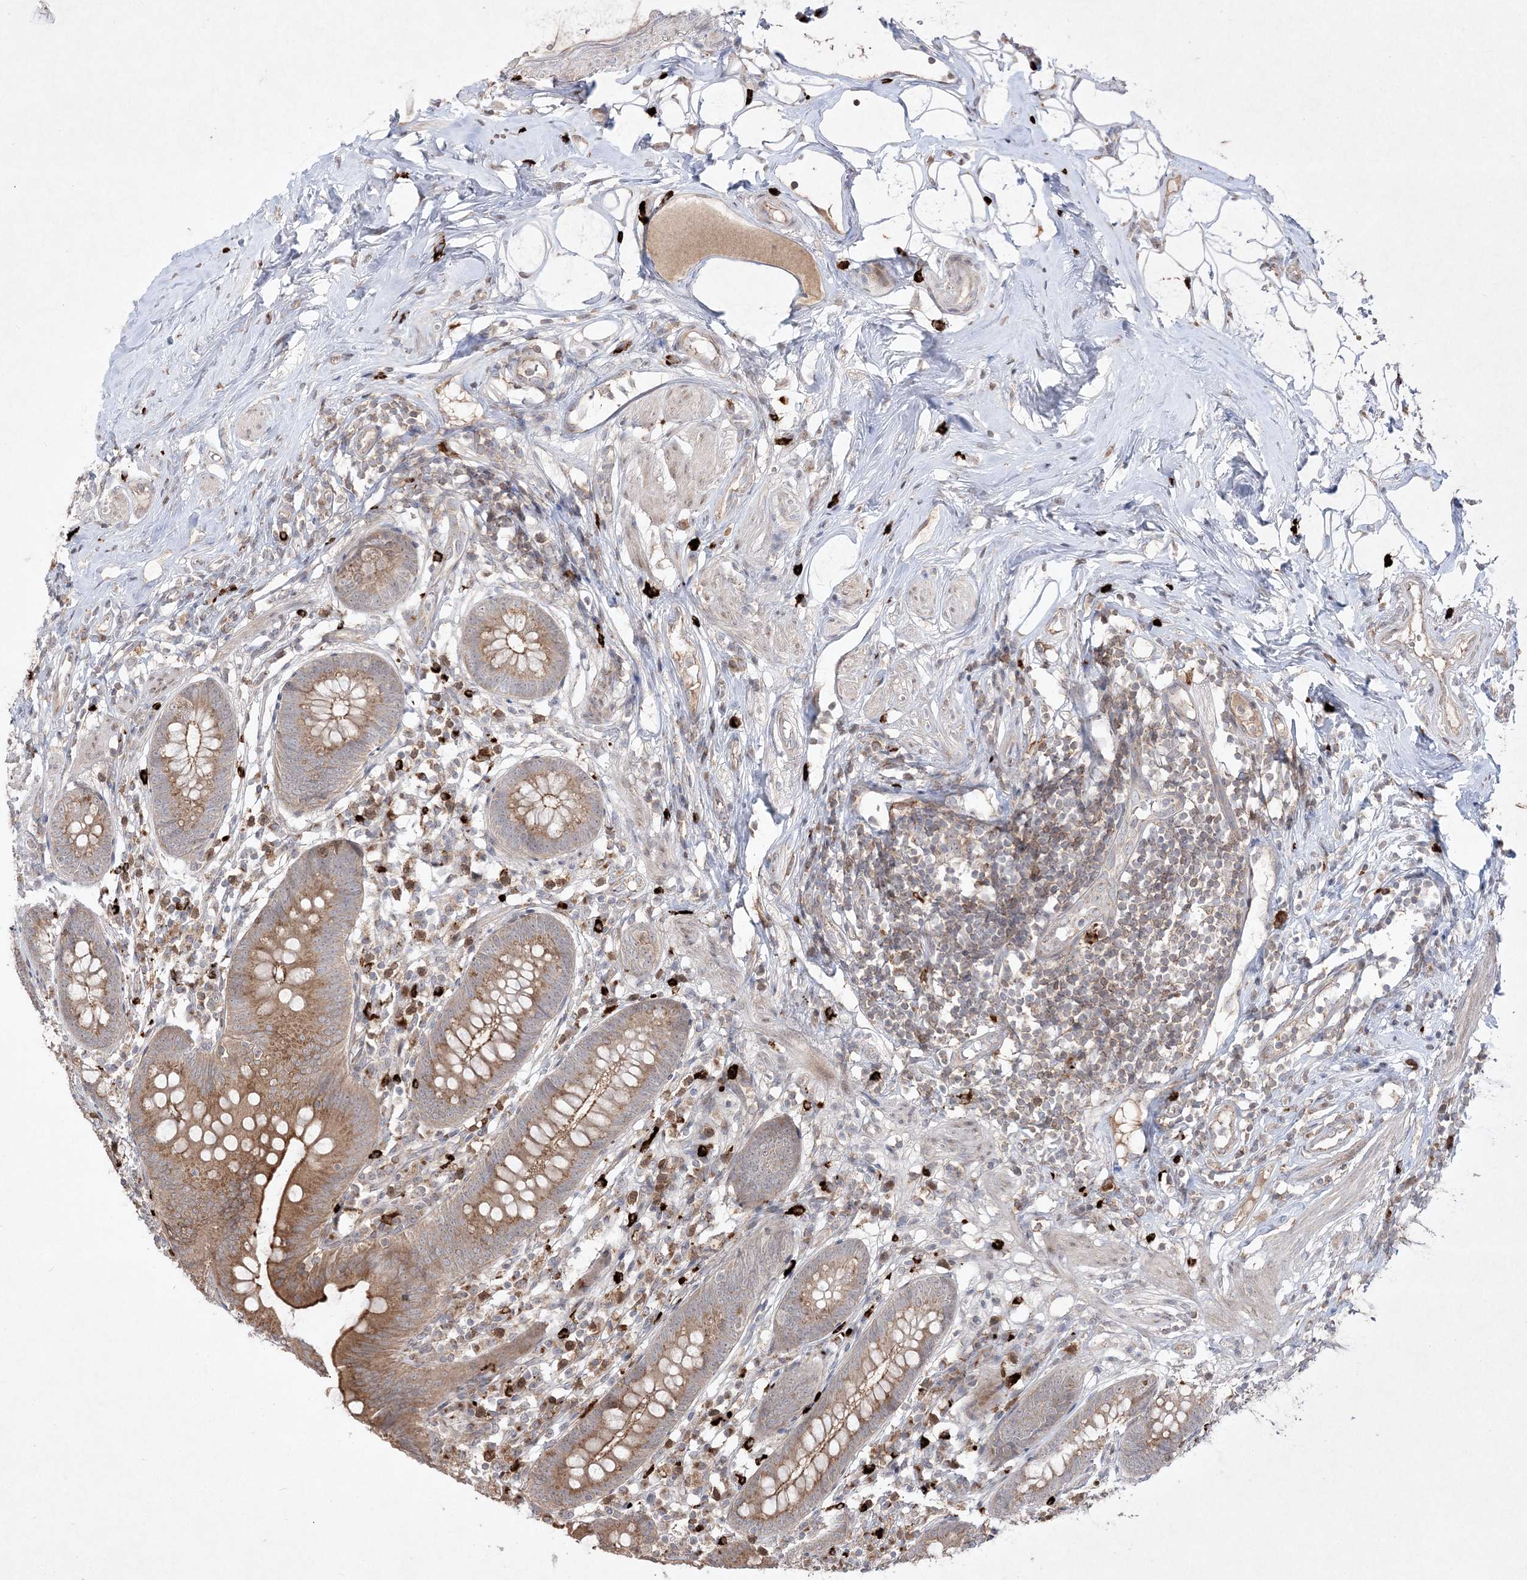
{"staining": {"intensity": "moderate", "quantity": ">75%", "location": "cytoplasmic/membranous"}, "tissue": "appendix", "cell_type": "Glandular cells", "image_type": "normal", "snomed": [{"axis": "morphology", "description": "Normal tissue, NOS"}, {"axis": "topography", "description": "Appendix"}], "caption": "This photomicrograph demonstrates IHC staining of normal human appendix, with medium moderate cytoplasmic/membranous staining in about >75% of glandular cells.", "gene": "CLNK", "patient": {"sex": "female", "age": 62}}